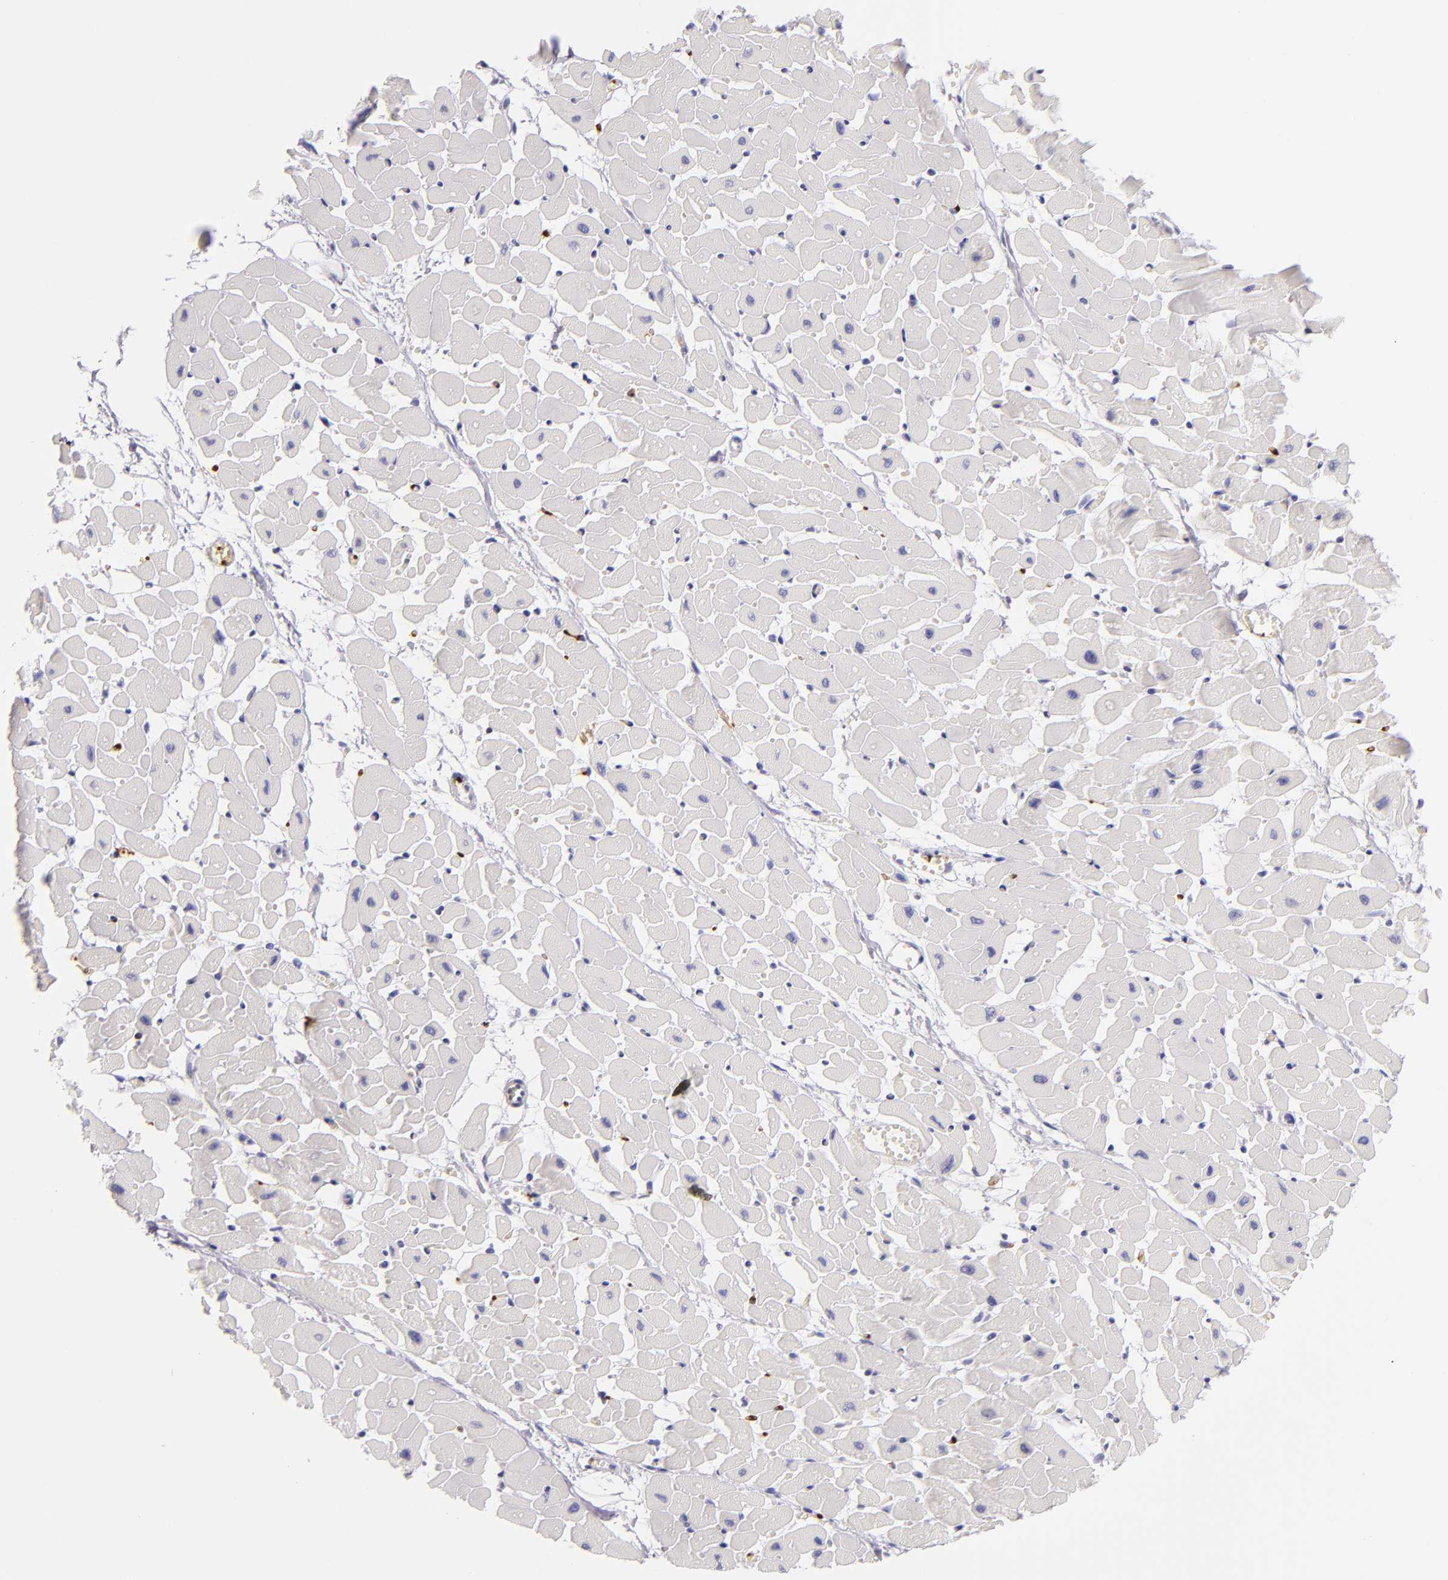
{"staining": {"intensity": "negative", "quantity": "none", "location": "none"}, "tissue": "heart muscle", "cell_type": "Cardiomyocytes", "image_type": "normal", "snomed": [{"axis": "morphology", "description": "Normal tissue, NOS"}, {"axis": "topography", "description": "Heart"}], "caption": "This micrograph is of unremarkable heart muscle stained with IHC to label a protein in brown with the nuclei are counter-stained blue. There is no staining in cardiomyocytes.", "gene": "GP1BA", "patient": {"sex": "female", "age": 19}}